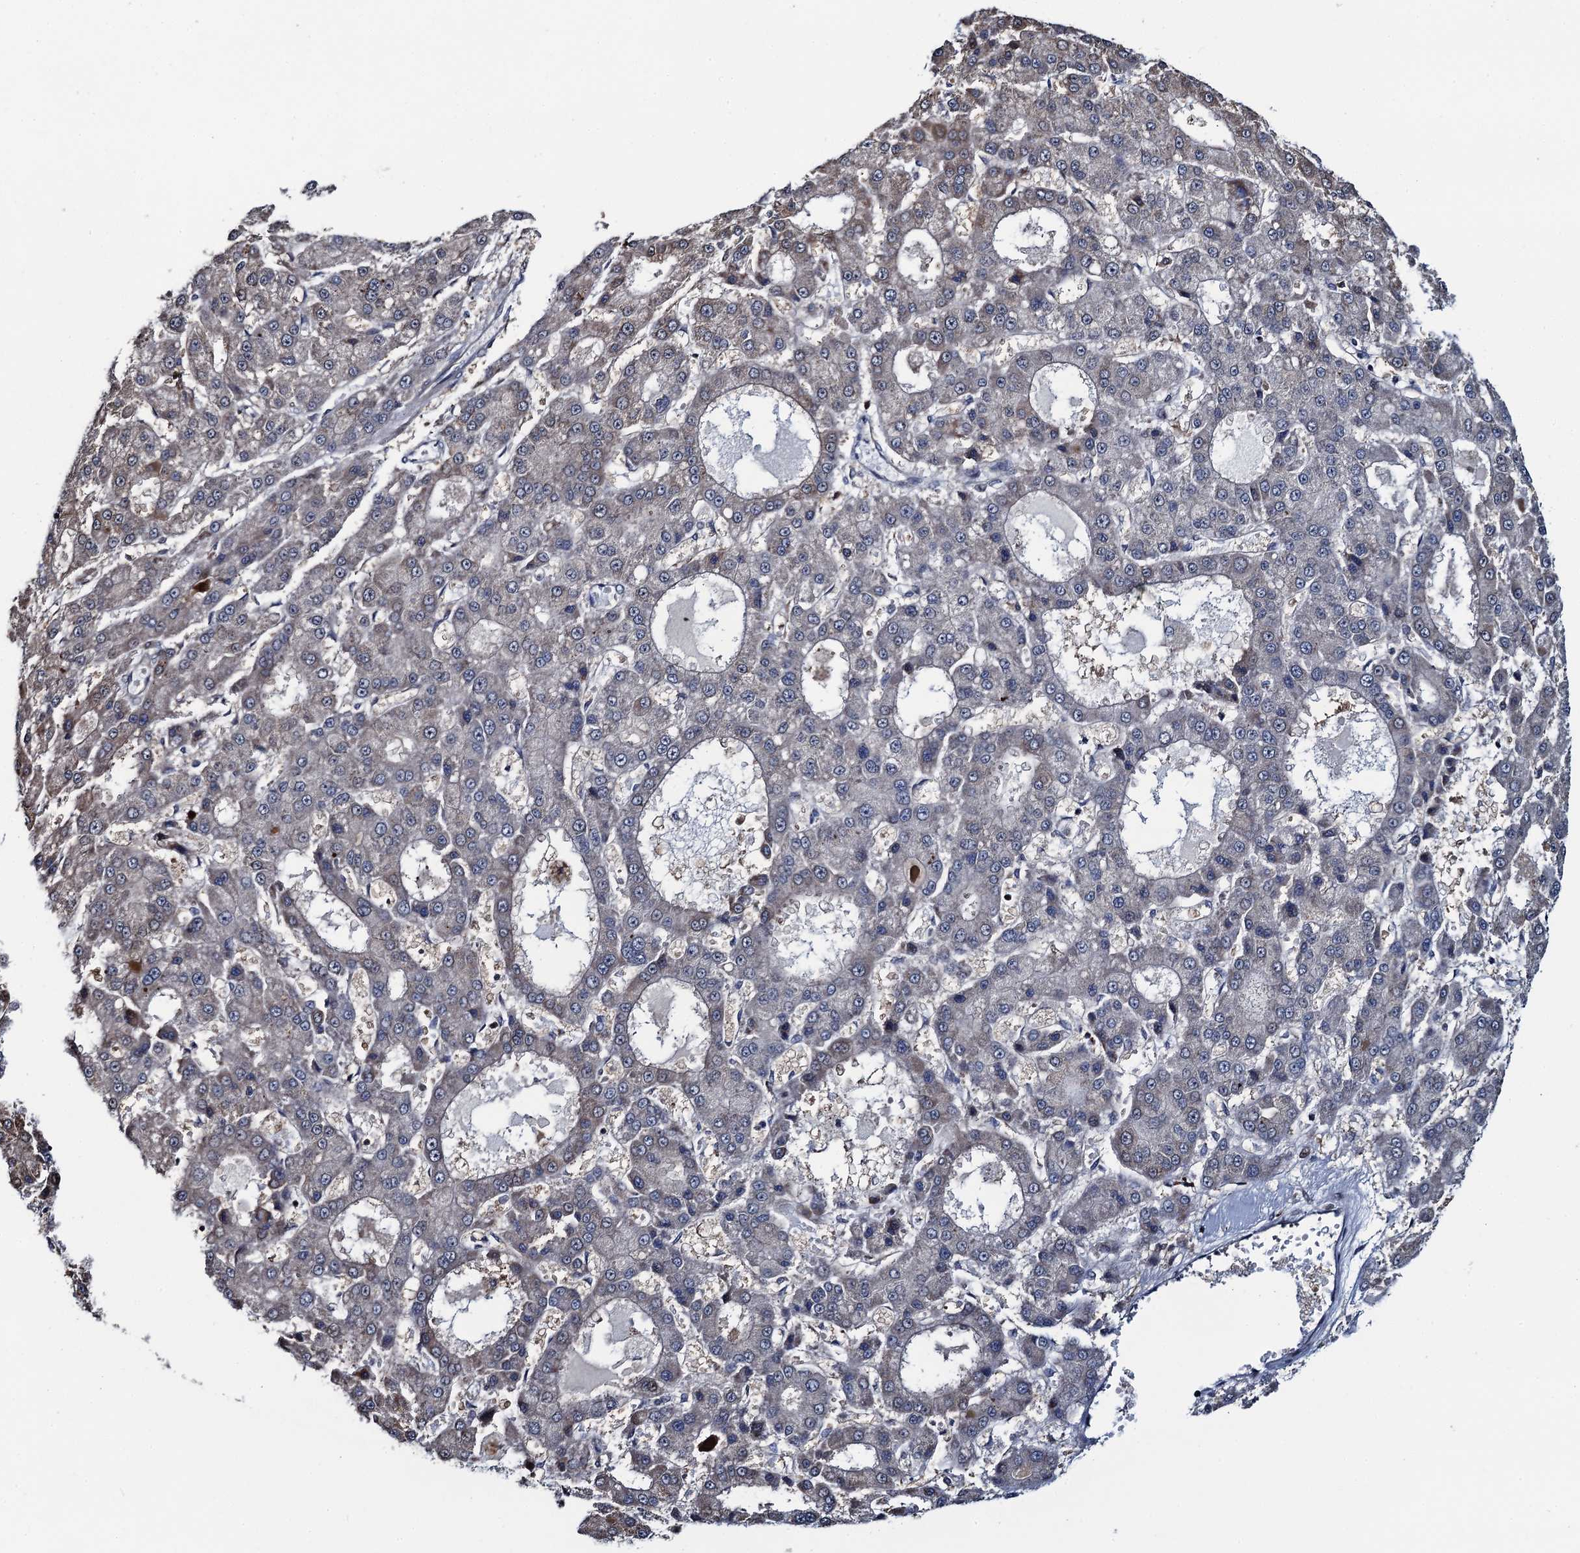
{"staining": {"intensity": "weak", "quantity": "<25%", "location": "cytoplasmic/membranous"}, "tissue": "liver cancer", "cell_type": "Tumor cells", "image_type": "cancer", "snomed": [{"axis": "morphology", "description": "Carcinoma, Hepatocellular, NOS"}, {"axis": "topography", "description": "Liver"}], "caption": "Liver hepatocellular carcinoma stained for a protein using immunohistochemistry shows no positivity tumor cells.", "gene": "CCDC102A", "patient": {"sex": "male", "age": 70}}